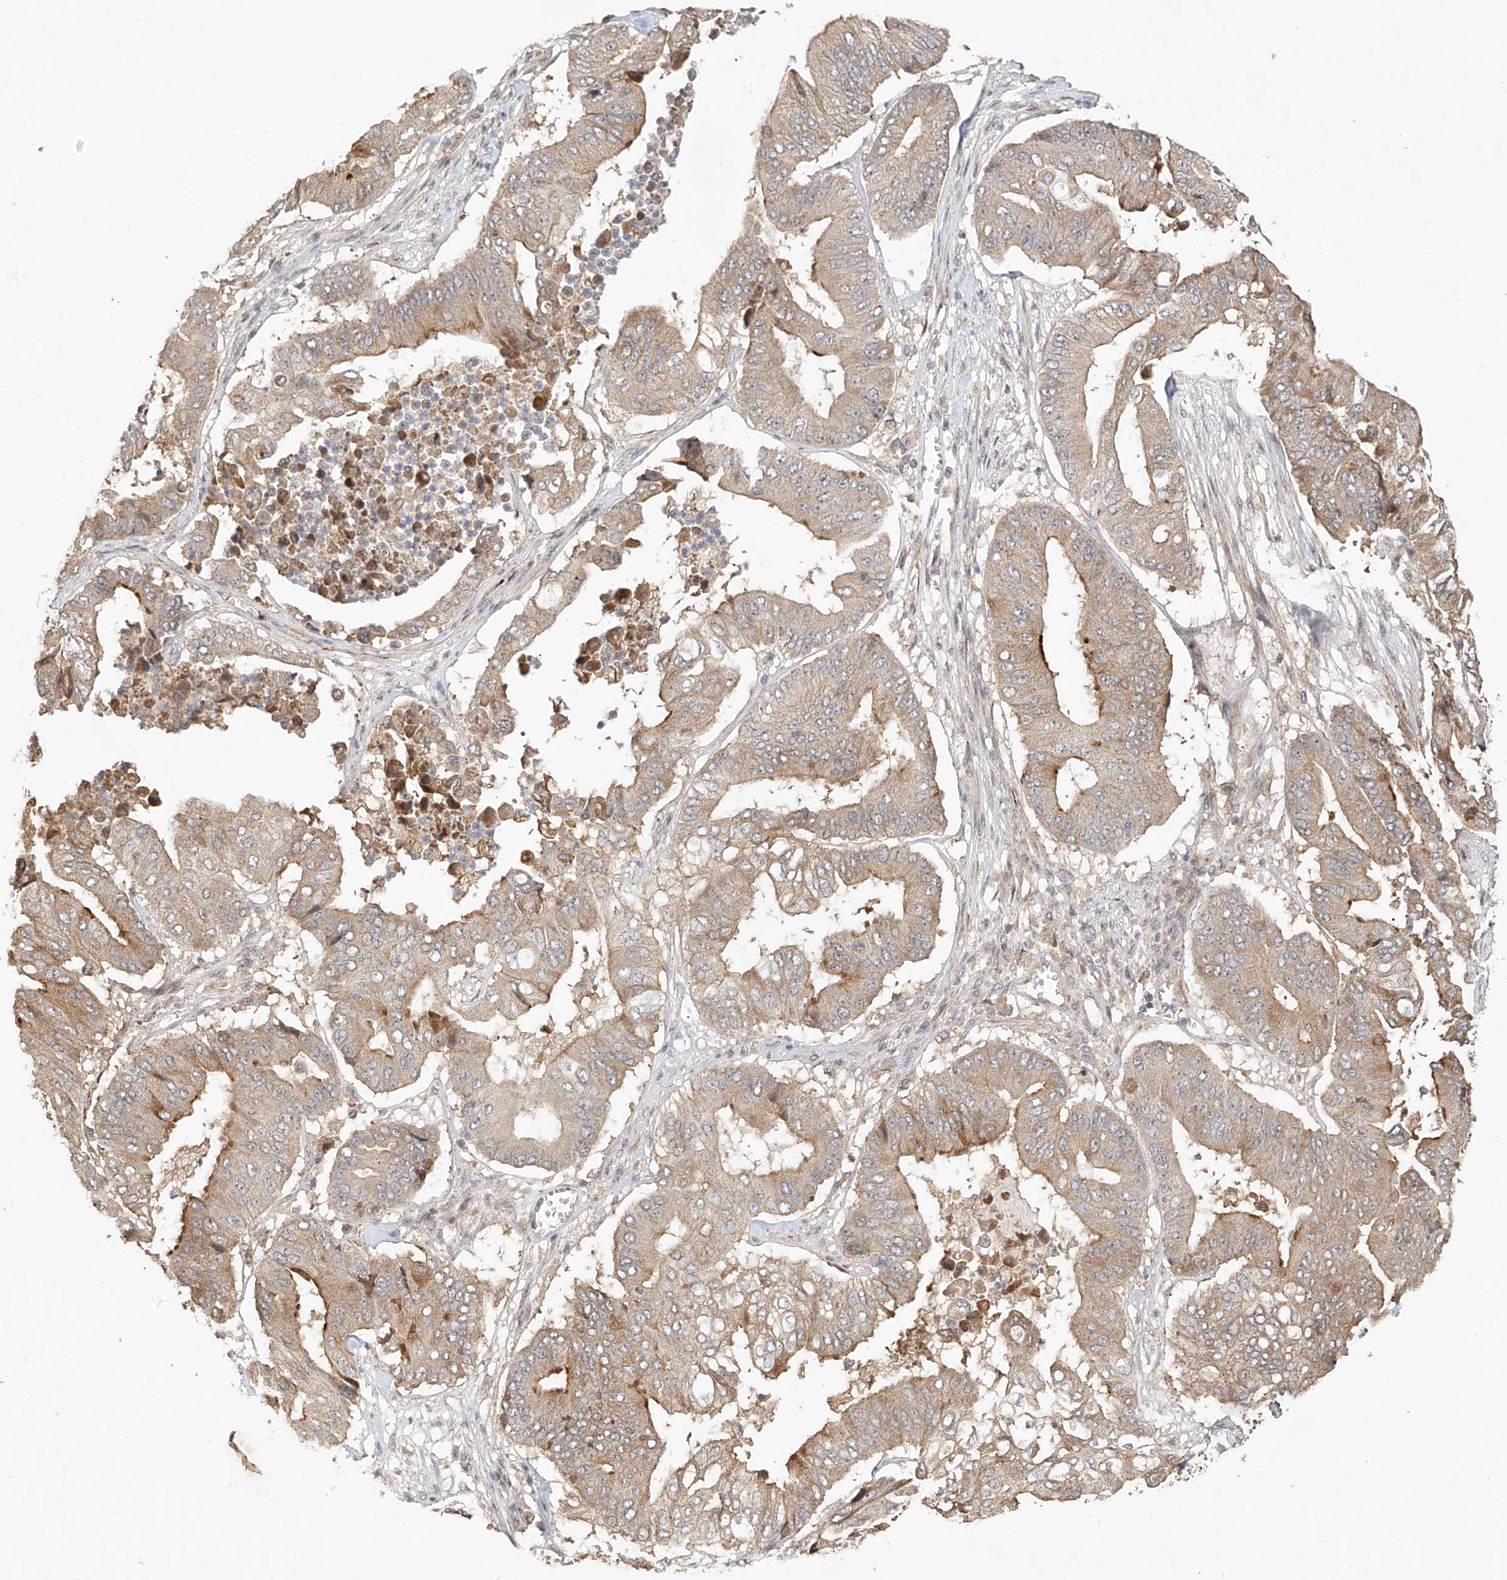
{"staining": {"intensity": "moderate", "quantity": "<25%", "location": "cytoplasmic/membranous"}, "tissue": "pancreatic cancer", "cell_type": "Tumor cells", "image_type": "cancer", "snomed": [{"axis": "morphology", "description": "Adenocarcinoma, NOS"}, {"axis": "topography", "description": "Pancreas"}], "caption": "Brown immunohistochemical staining in human pancreatic cancer (adenocarcinoma) displays moderate cytoplasmic/membranous positivity in approximately <25% of tumor cells. The protein is stained brown, and the nuclei are stained in blue (DAB (3,3'-diaminobenzidine) IHC with brightfield microscopy, high magnification).", "gene": "TMEM61", "patient": {"sex": "female", "age": 77}}